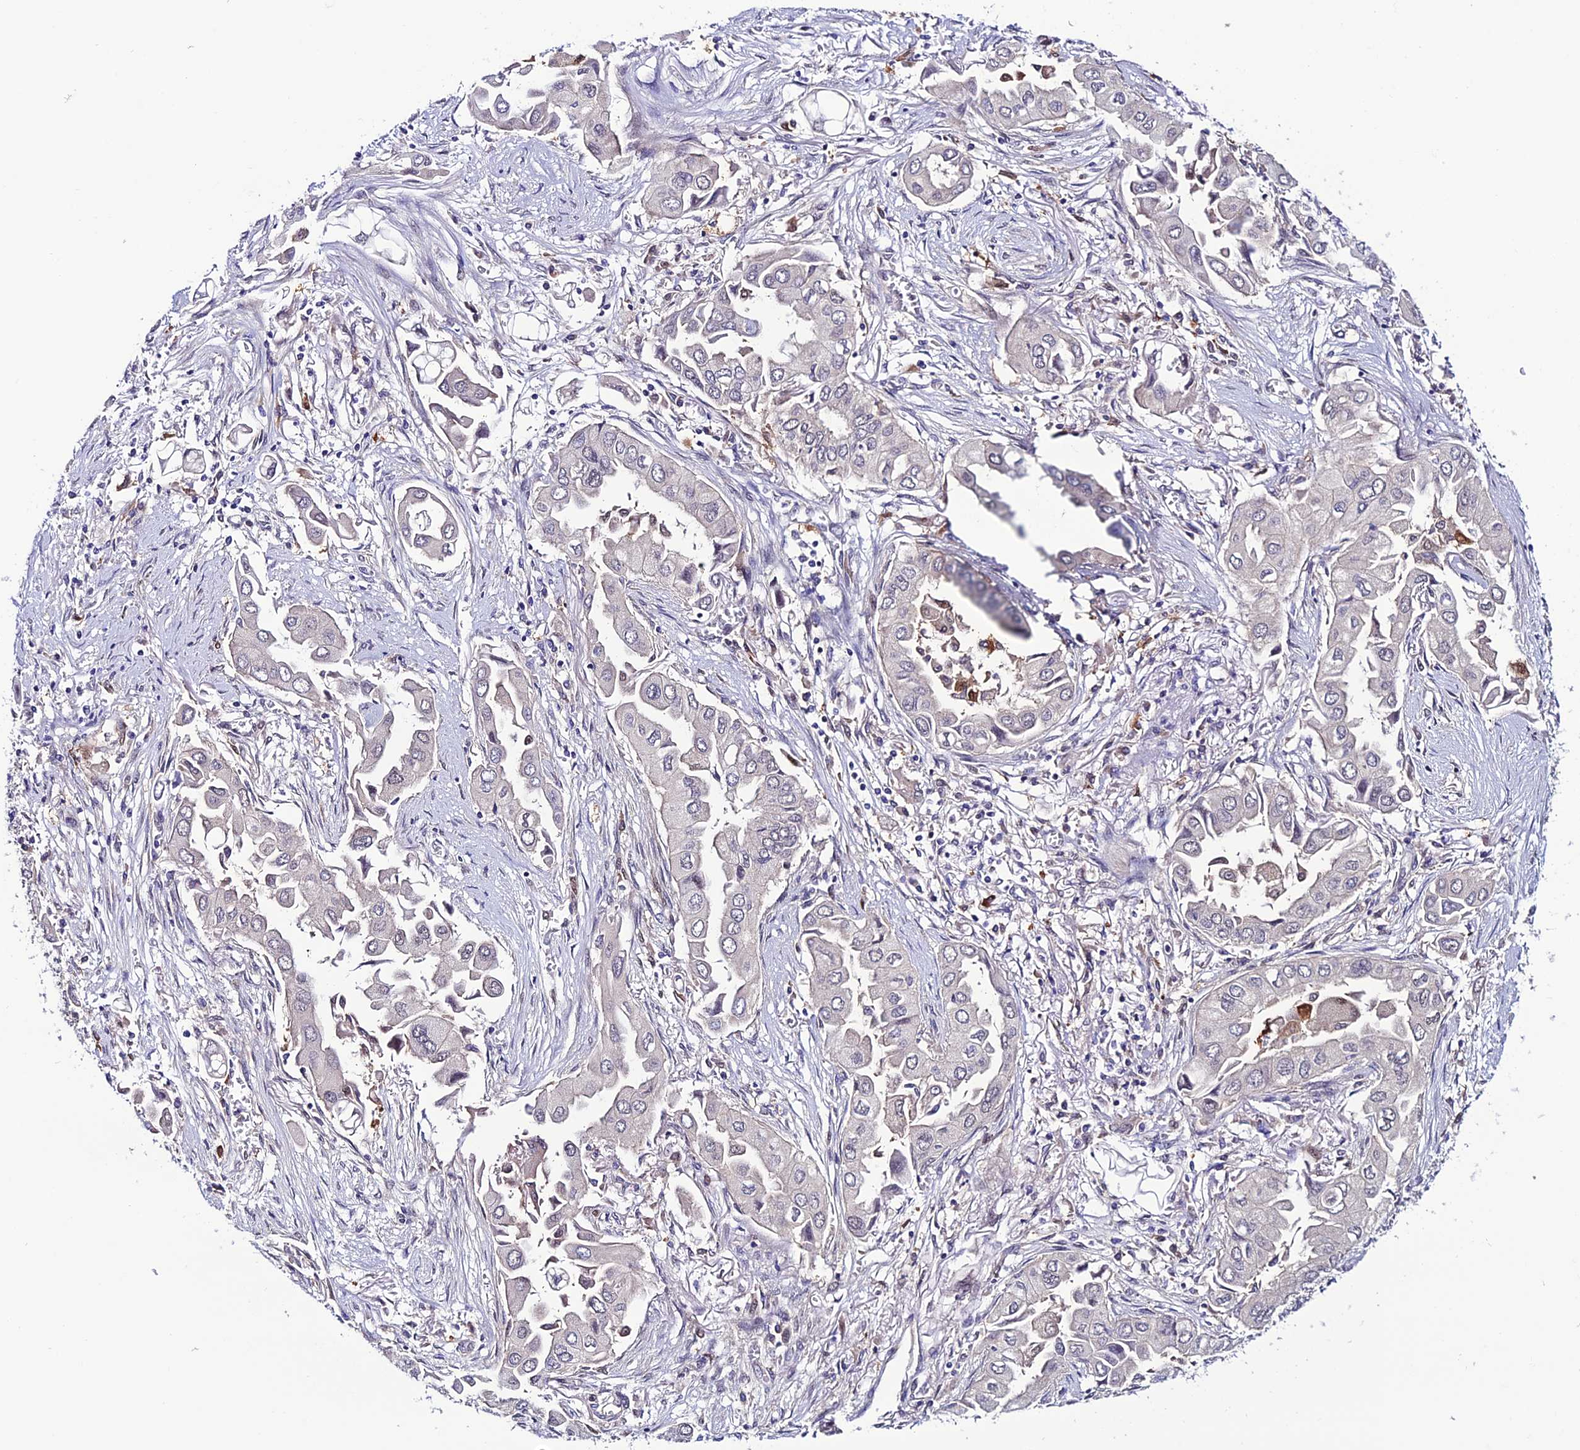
{"staining": {"intensity": "negative", "quantity": "none", "location": "none"}, "tissue": "lung cancer", "cell_type": "Tumor cells", "image_type": "cancer", "snomed": [{"axis": "morphology", "description": "Adenocarcinoma, NOS"}, {"axis": "topography", "description": "Lung"}], "caption": "A high-resolution micrograph shows immunohistochemistry staining of lung cancer, which demonstrates no significant positivity in tumor cells.", "gene": "FZD8", "patient": {"sex": "female", "age": 76}}